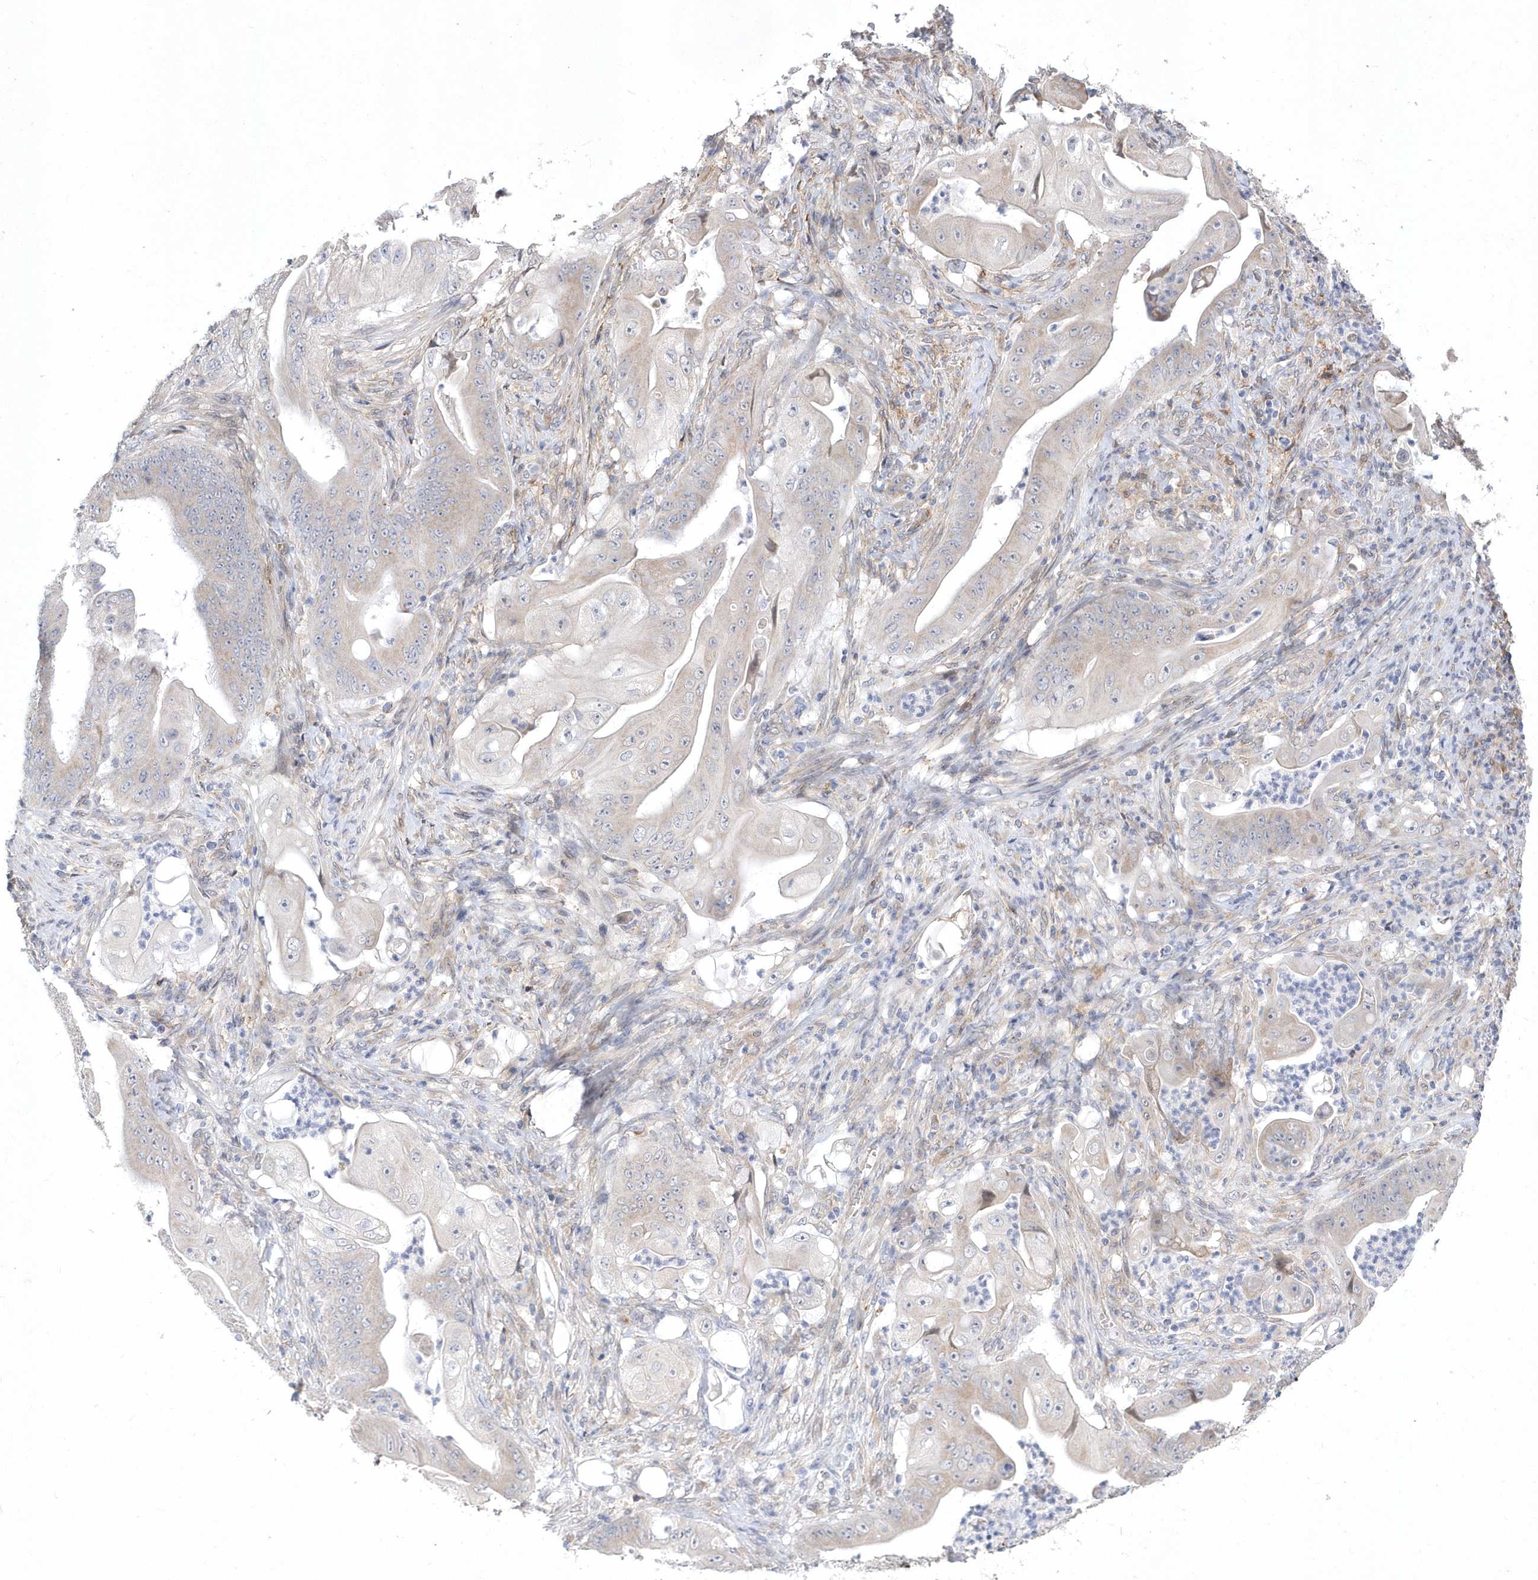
{"staining": {"intensity": "negative", "quantity": "none", "location": "none"}, "tissue": "stomach cancer", "cell_type": "Tumor cells", "image_type": "cancer", "snomed": [{"axis": "morphology", "description": "Adenocarcinoma, NOS"}, {"axis": "topography", "description": "Stomach"}], "caption": "Stomach cancer stained for a protein using immunohistochemistry demonstrates no expression tumor cells.", "gene": "TSPEAR", "patient": {"sex": "female", "age": 73}}